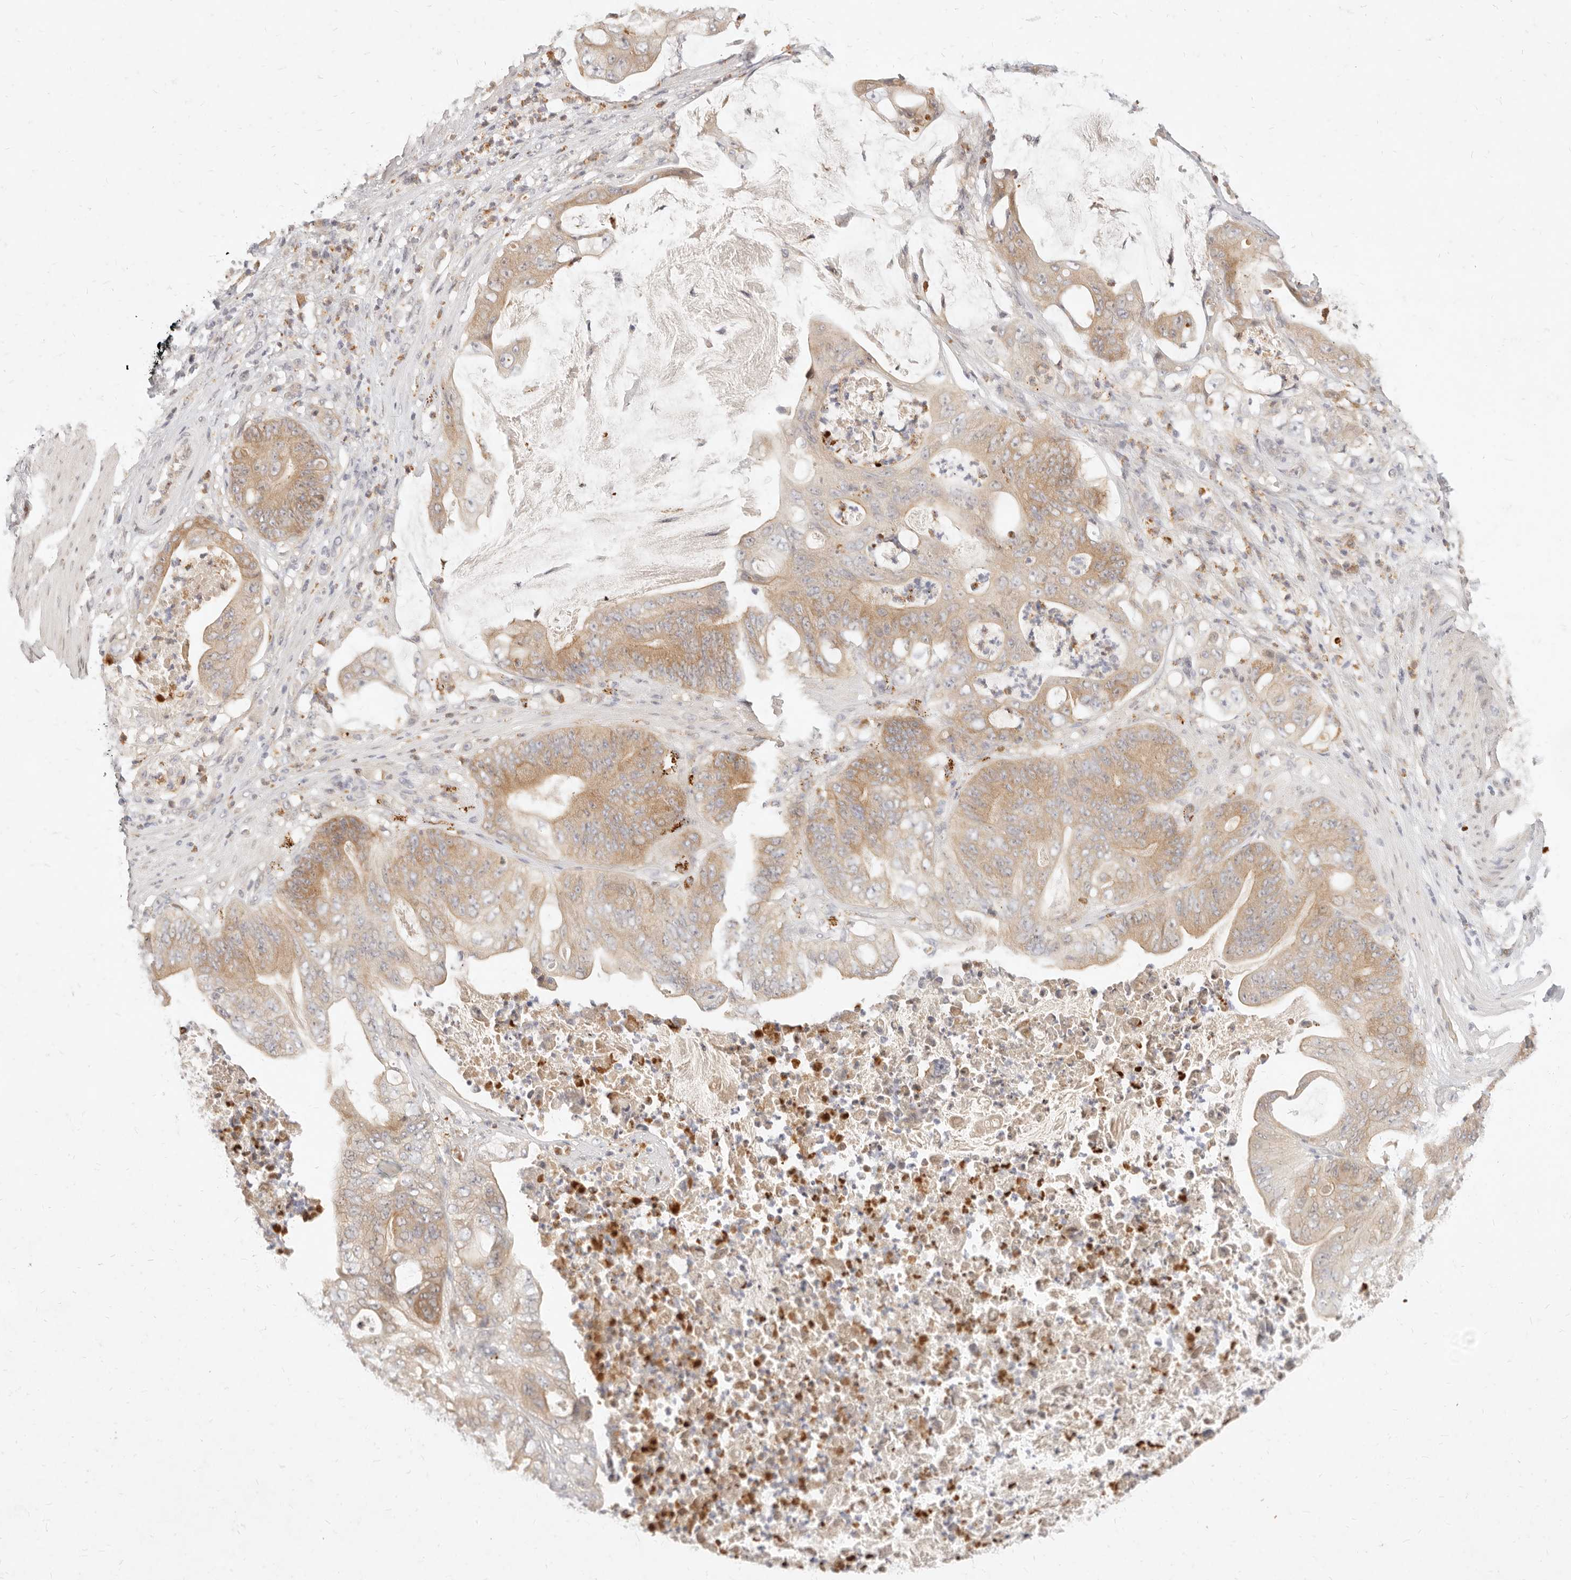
{"staining": {"intensity": "moderate", "quantity": ">75%", "location": "cytoplasmic/membranous"}, "tissue": "stomach cancer", "cell_type": "Tumor cells", "image_type": "cancer", "snomed": [{"axis": "morphology", "description": "Adenocarcinoma, NOS"}, {"axis": "topography", "description": "Stomach"}], "caption": "High-magnification brightfield microscopy of adenocarcinoma (stomach) stained with DAB (brown) and counterstained with hematoxylin (blue). tumor cells exhibit moderate cytoplasmic/membranous positivity is appreciated in approximately>75% of cells.", "gene": "ASCL3", "patient": {"sex": "female", "age": 73}}